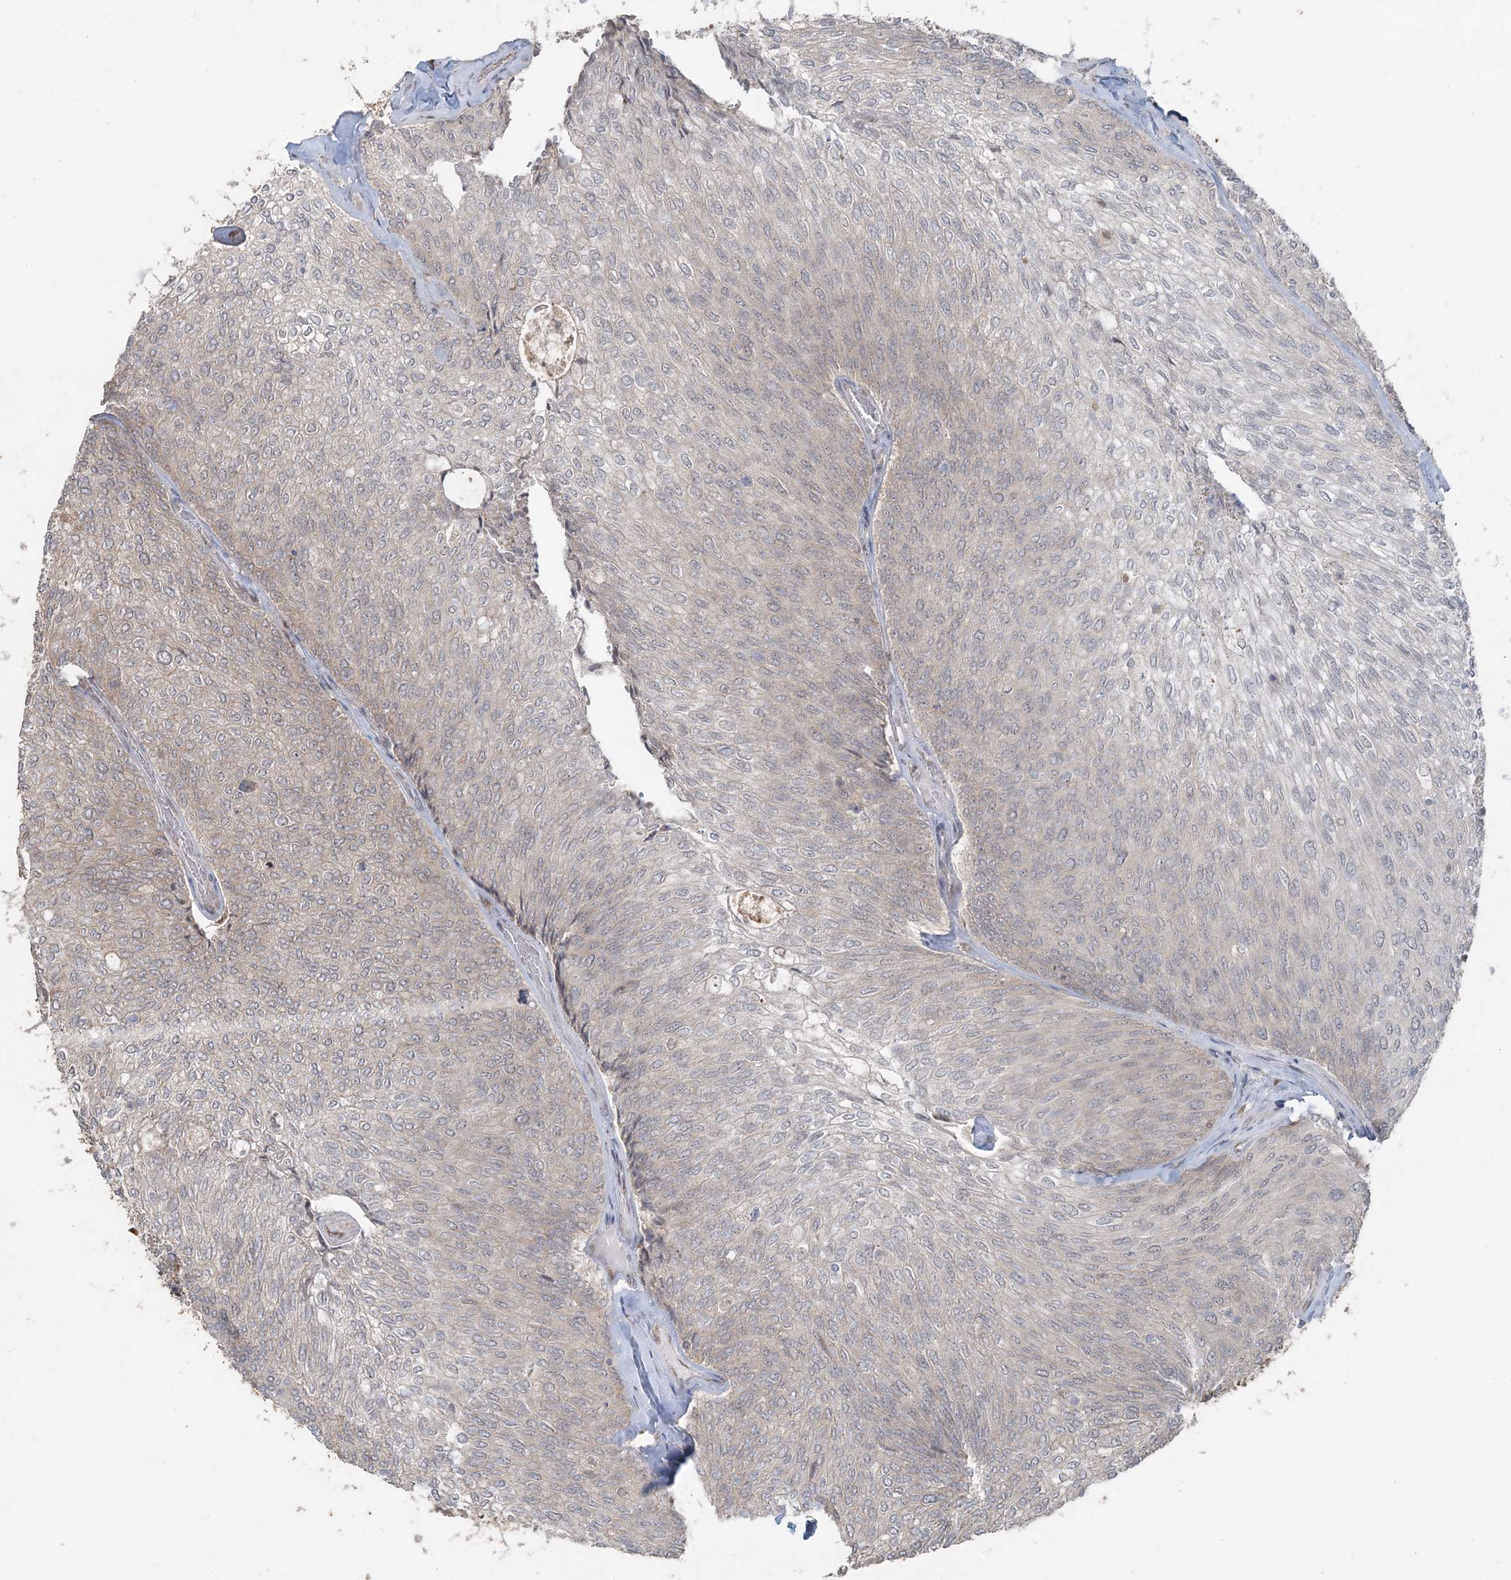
{"staining": {"intensity": "negative", "quantity": "none", "location": "none"}, "tissue": "urothelial cancer", "cell_type": "Tumor cells", "image_type": "cancer", "snomed": [{"axis": "morphology", "description": "Urothelial carcinoma, Low grade"}, {"axis": "topography", "description": "Urinary bladder"}], "caption": "A histopathology image of human urothelial cancer is negative for staining in tumor cells.", "gene": "SLU7", "patient": {"sex": "female", "age": 79}}